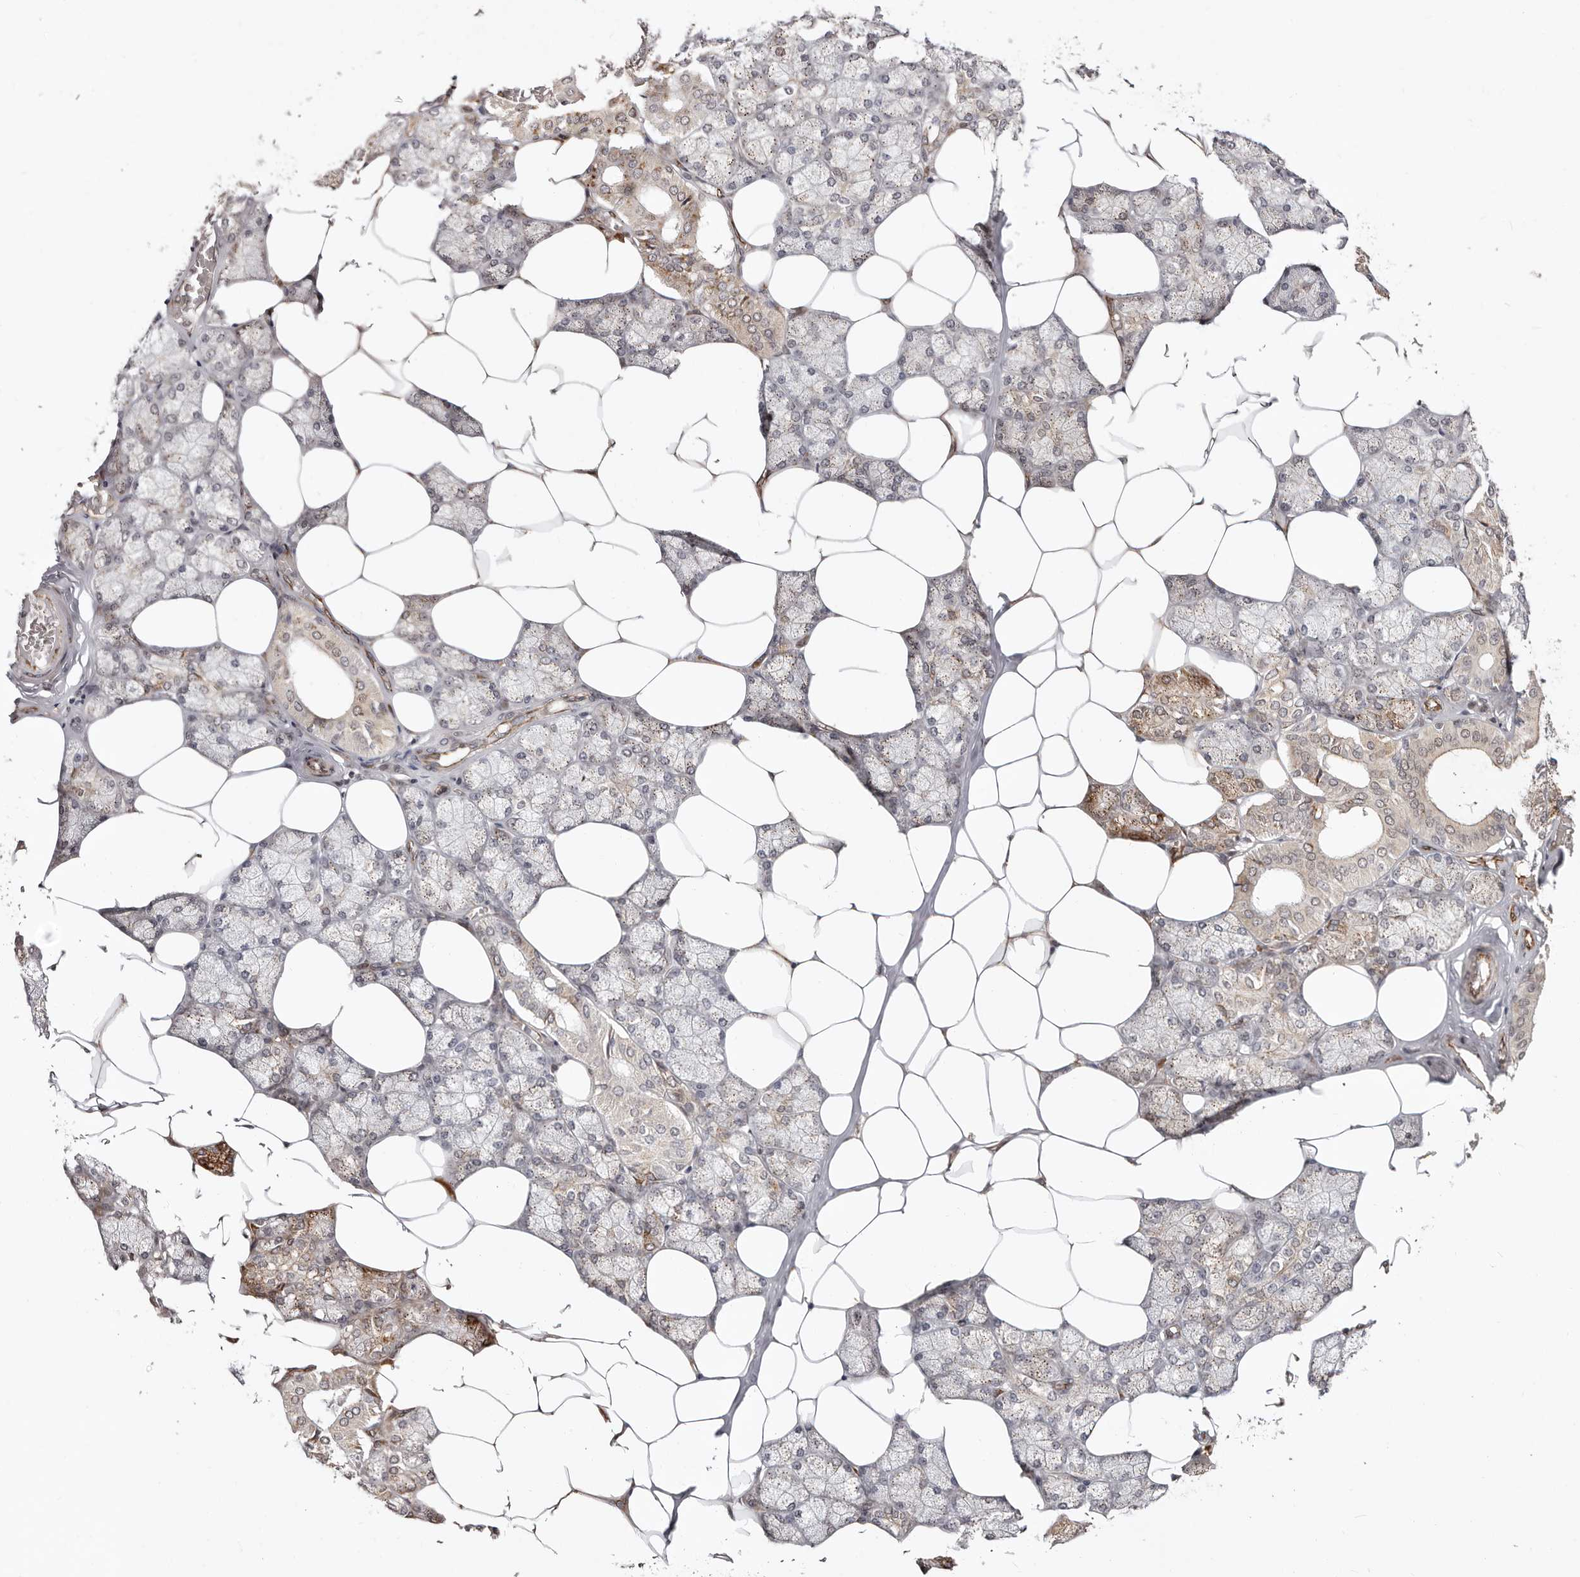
{"staining": {"intensity": "moderate", "quantity": "<25%", "location": "cytoplasmic/membranous"}, "tissue": "salivary gland", "cell_type": "Glandular cells", "image_type": "normal", "snomed": [{"axis": "morphology", "description": "Normal tissue, NOS"}, {"axis": "topography", "description": "Salivary gland"}], "caption": "Immunohistochemistry staining of benign salivary gland, which displays low levels of moderate cytoplasmic/membranous staining in approximately <25% of glandular cells indicating moderate cytoplasmic/membranous protein staining. The staining was performed using DAB (3,3'-diaminobenzidine) (brown) for protein detection and nuclei were counterstained in hematoxylin (blue).", "gene": "BCL2L15", "patient": {"sex": "male", "age": 62}}